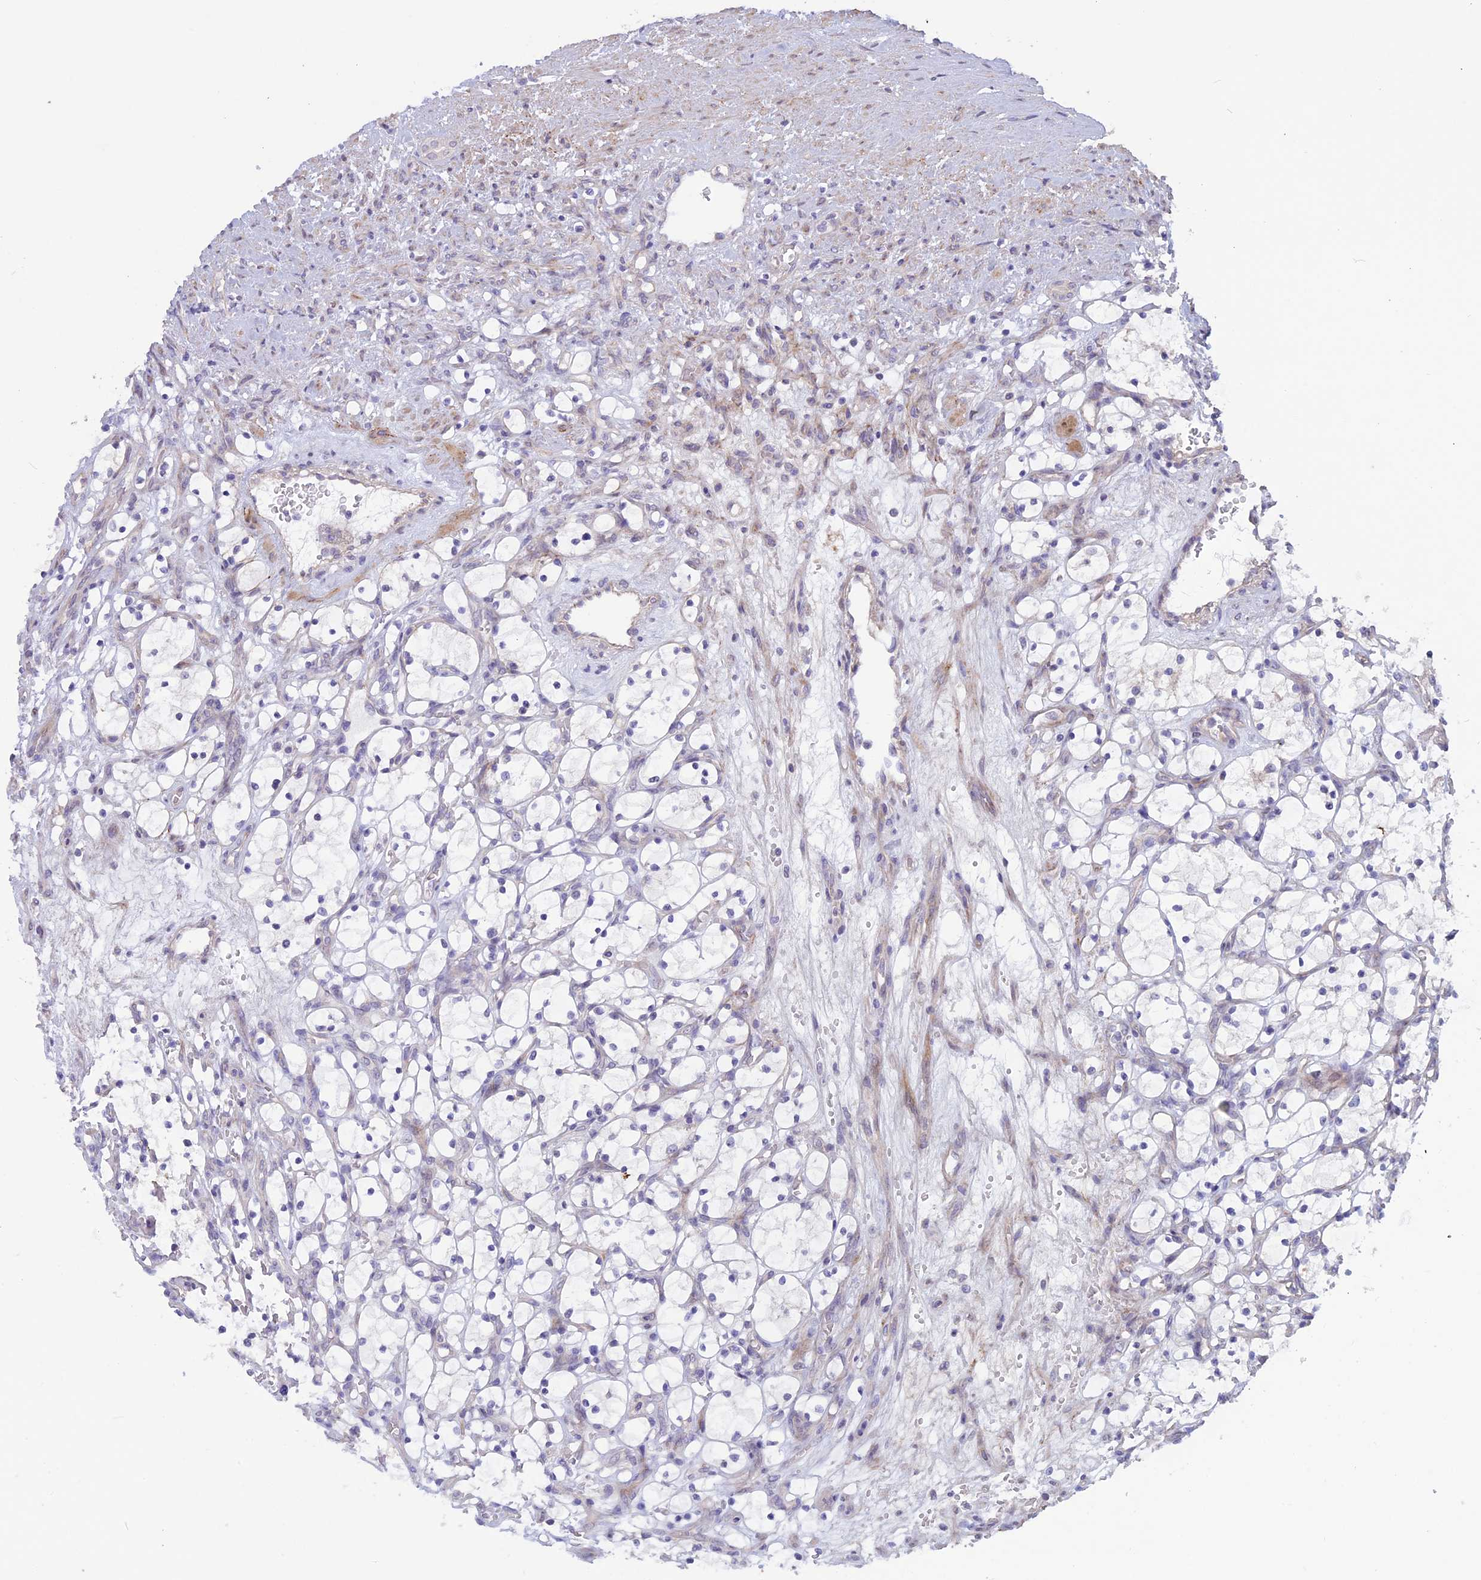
{"staining": {"intensity": "negative", "quantity": "none", "location": "none"}, "tissue": "renal cancer", "cell_type": "Tumor cells", "image_type": "cancer", "snomed": [{"axis": "morphology", "description": "Adenocarcinoma, NOS"}, {"axis": "topography", "description": "Kidney"}], "caption": "There is no significant positivity in tumor cells of renal adenocarcinoma.", "gene": "SPHKAP", "patient": {"sex": "female", "age": 69}}